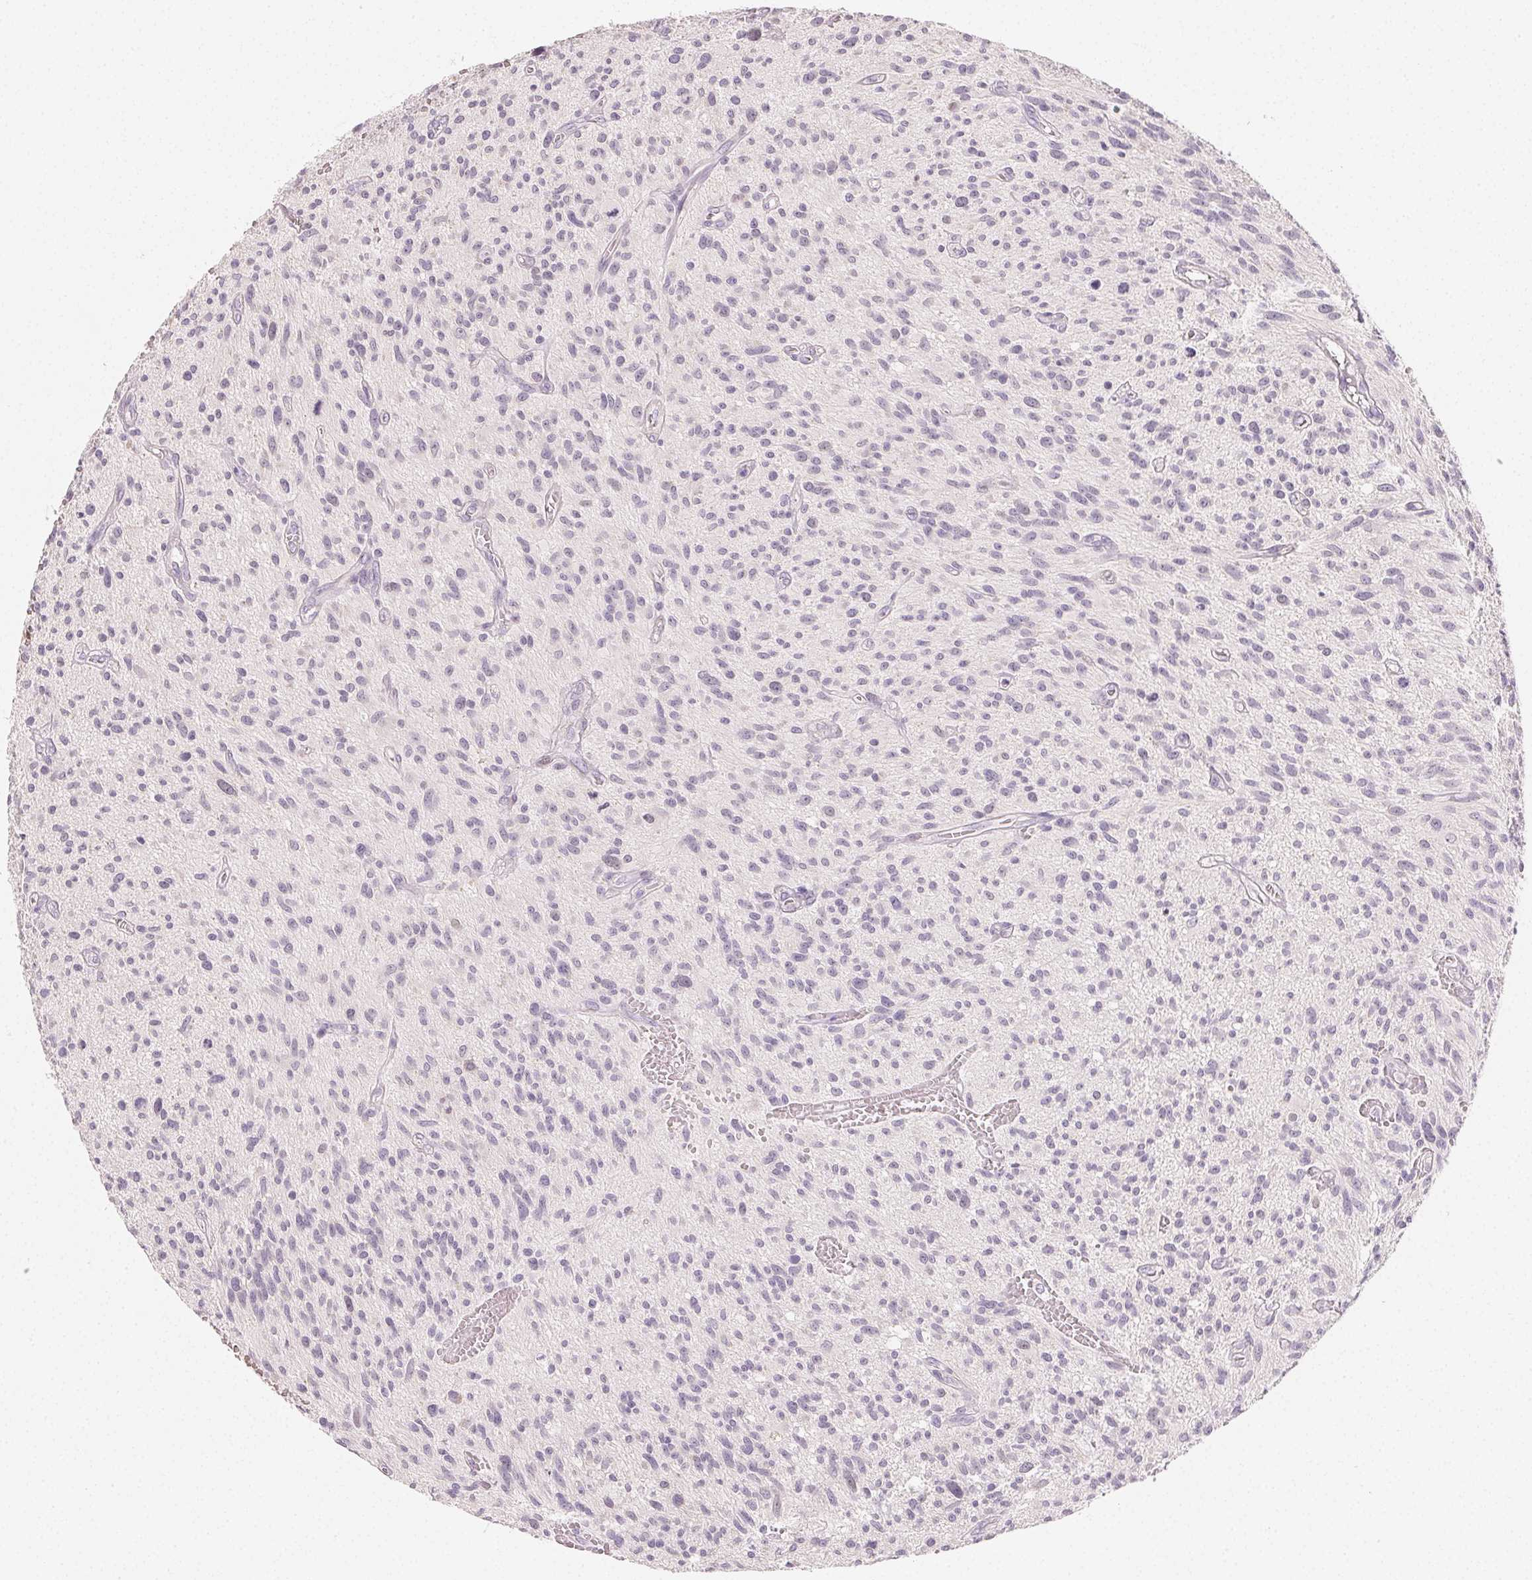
{"staining": {"intensity": "negative", "quantity": "none", "location": "none"}, "tissue": "glioma", "cell_type": "Tumor cells", "image_type": "cancer", "snomed": [{"axis": "morphology", "description": "Glioma, malignant, High grade"}, {"axis": "topography", "description": "Brain"}], "caption": "Immunohistochemical staining of glioma displays no significant expression in tumor cells.", "gene": "MYBL1", "patient": {"sex": "male", "age": 75}}